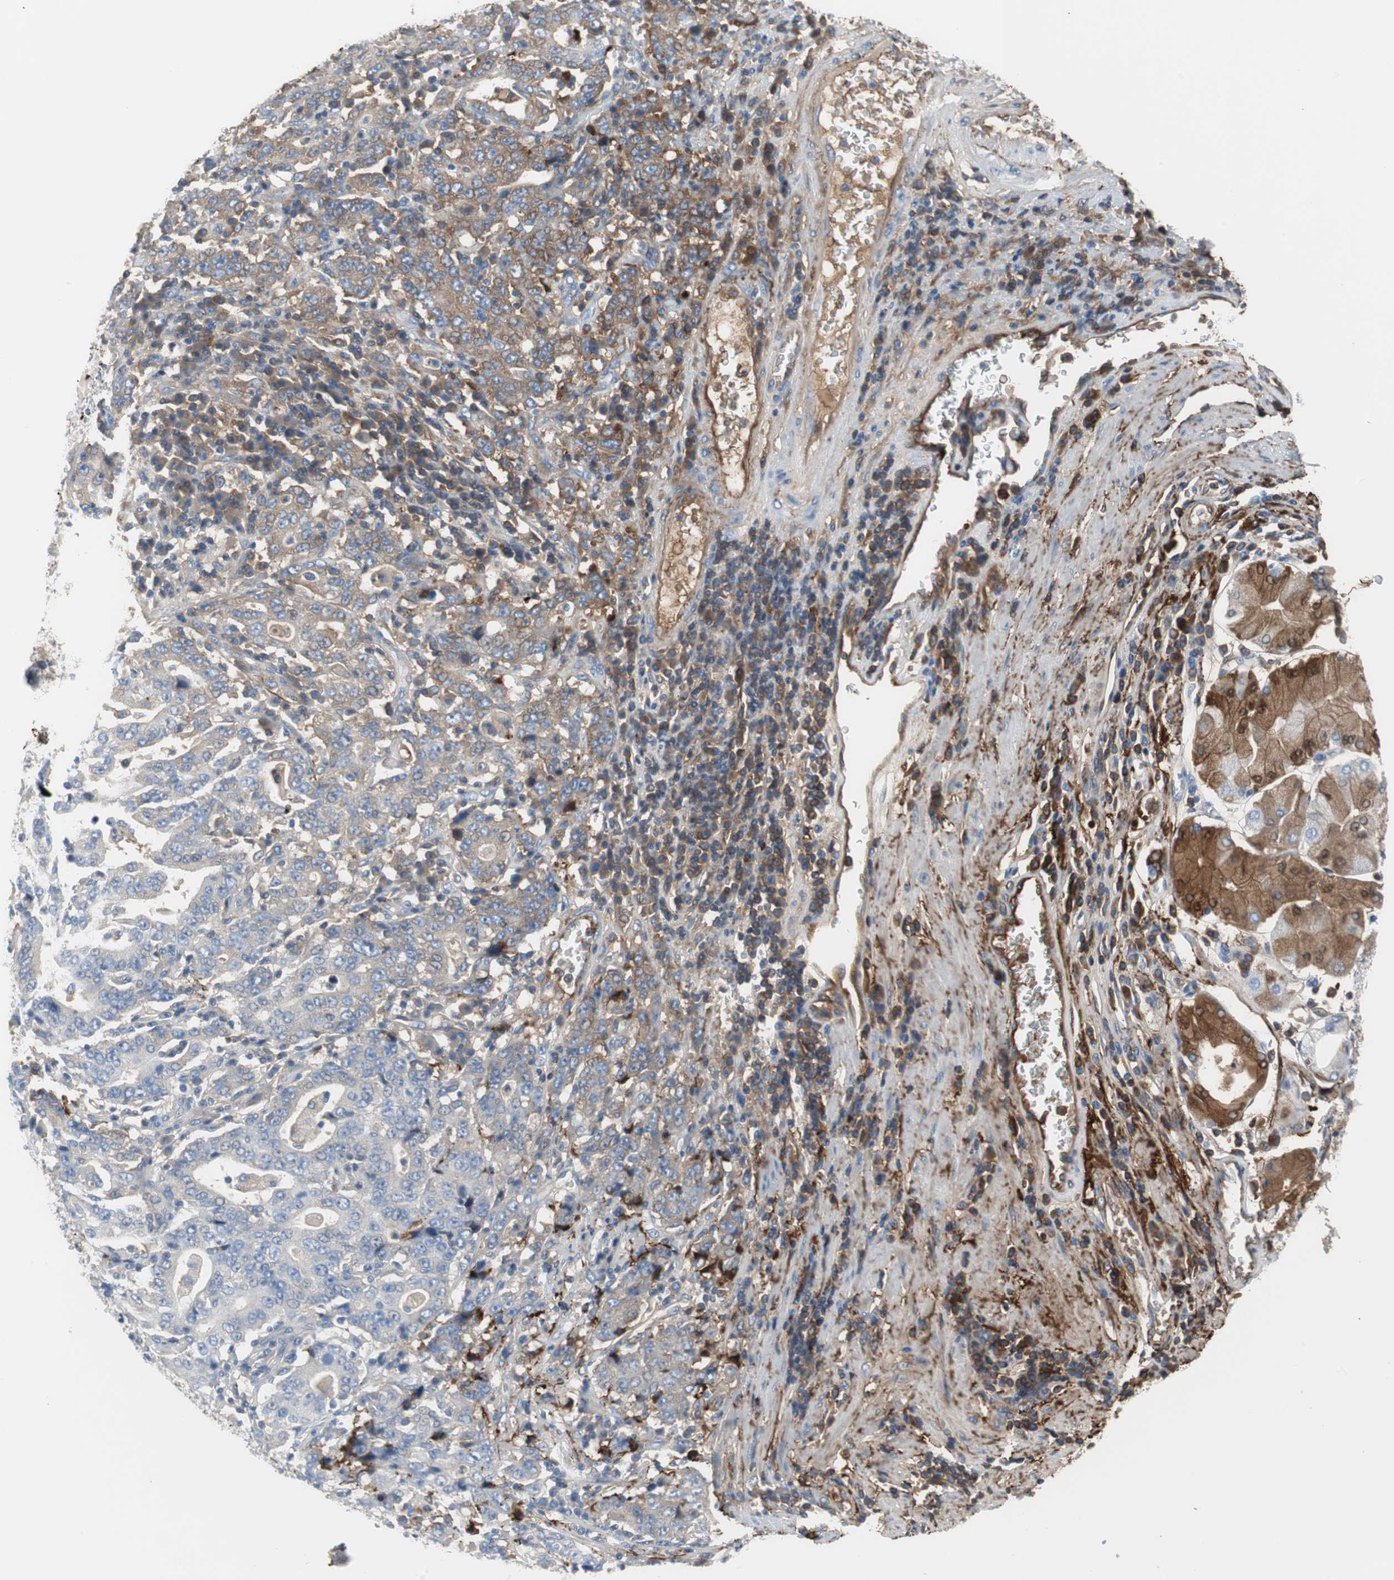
{"staining": {"intensity": "moderate", "quantity": "25%-75%", "location": "cytoplasmic/membranous"}, "tissue": "stomach cancer", "cell_type": "Tumor cells", "image_type": "cancer", "snomed": [{"axis": "morphology", "description": "Normal tissue, NOS"}, {"axis": "morphology", "description": "Adenocarcinoma, NOS"}, {"axis": "topography", "description": "Stomach, upper"}, {"axis": "topography", "description": "Stomach"}], "caption": "Immunohistochemical staining of human stomach cancer (adenocarcinoma) shows medium levels of moderate cytoplasmic/membranous positivity in approximately 25%-75% of tumor cells.", "gene": "APCS", "patient": {"sex": "male", "age": 59}}